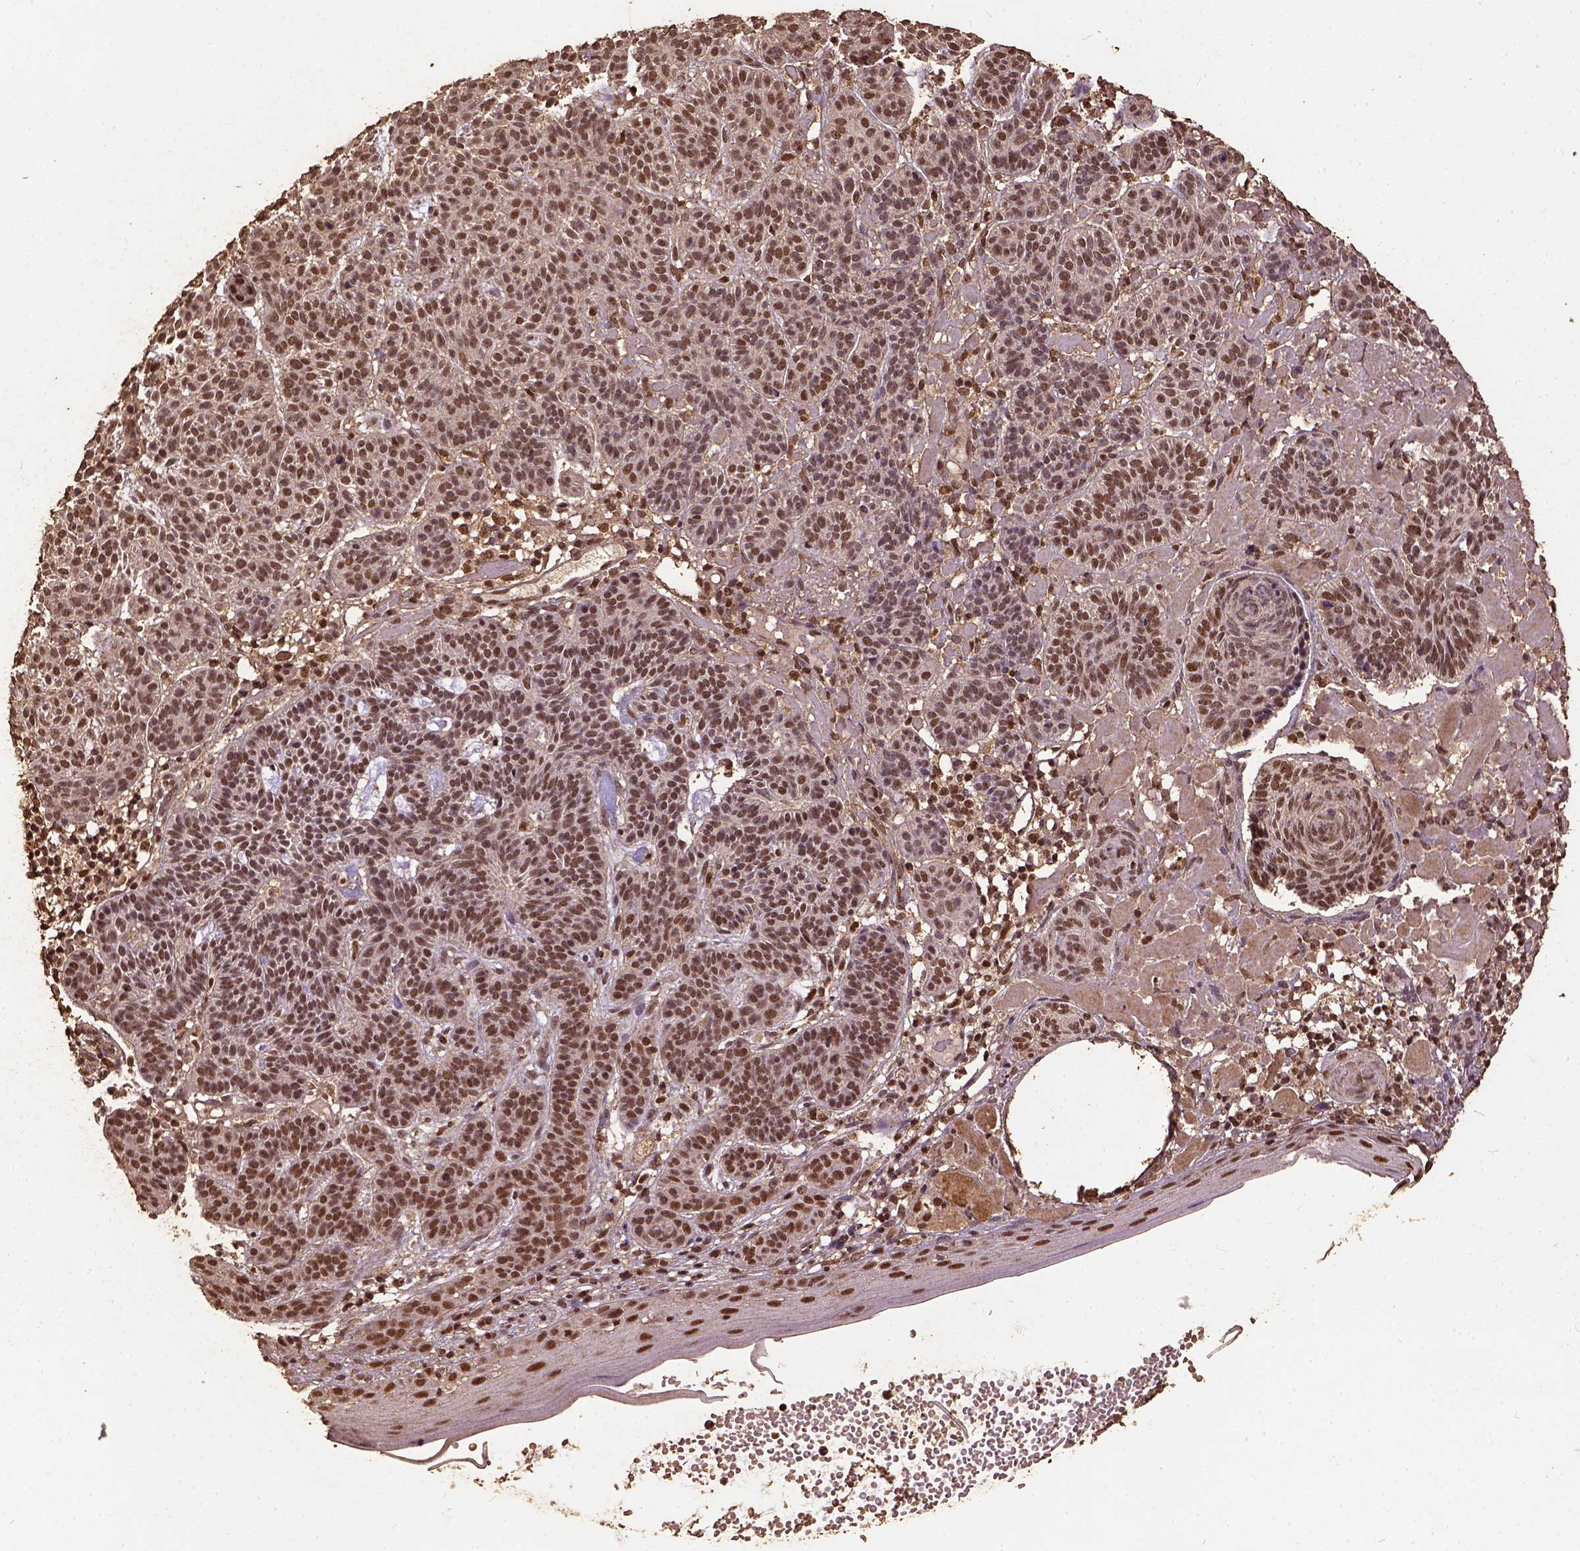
{"staining": {"intensity": "moderate", "quantity": ">75%", "location": "nuclear"}, "tissue": "skin cancer", "cell_type": "Tumor cells", "image_type": "cancer", "snomed": [{"axis": "morphology", "description": "Basal cell carcinoma"}, {"axis": "topography", "description": "Skin"}], "caption": "The immunohistochemical stain labels moderate nuclear expression in tumor cells of skin cancer (basal cell carcinoma) tissue. (DAB (3,3'-diaminobenzidine) IHC, brown staining for protein, blue staining for nuclei).", "gene": "NACC1", "patient": {"sex": "male", "age": 85}}